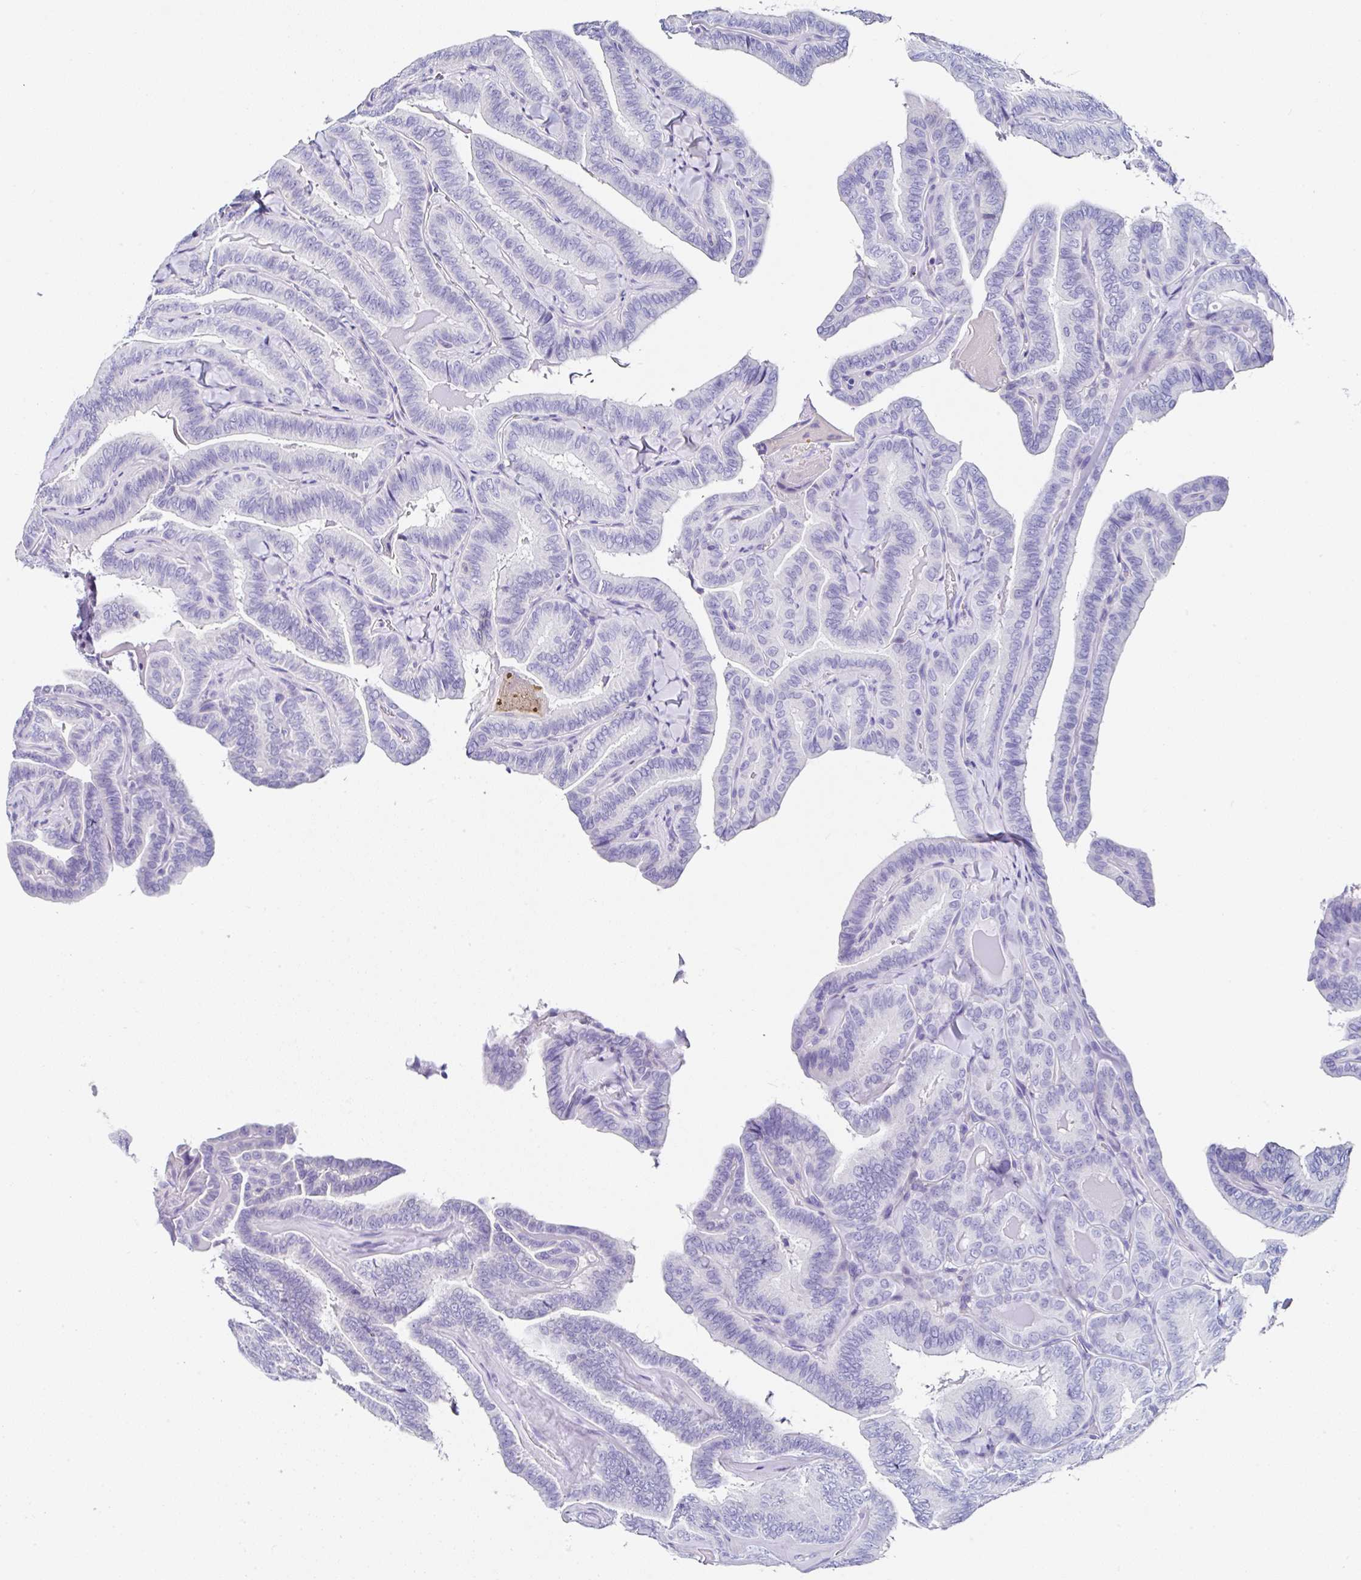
{"staining": {"intensity": "negative", "quantity": "none", "location": "none"}, "tissue": "thyroid cancer", "cell_type": "Tumor cells", "image_type": "cancer", "snomed": [{"axis": "morphology", "description": "Papillary adenocarcinoma, NOS"}, {"axis": "topography", "description": "Thyroid gland"}], "caption": "An image of papillary adenocarcinoma (thyroid) stained for a protein shows no brown staining in tumor cells.", "gene": "UGT3A1", "patient": {"sex": "male", "age": 61}}